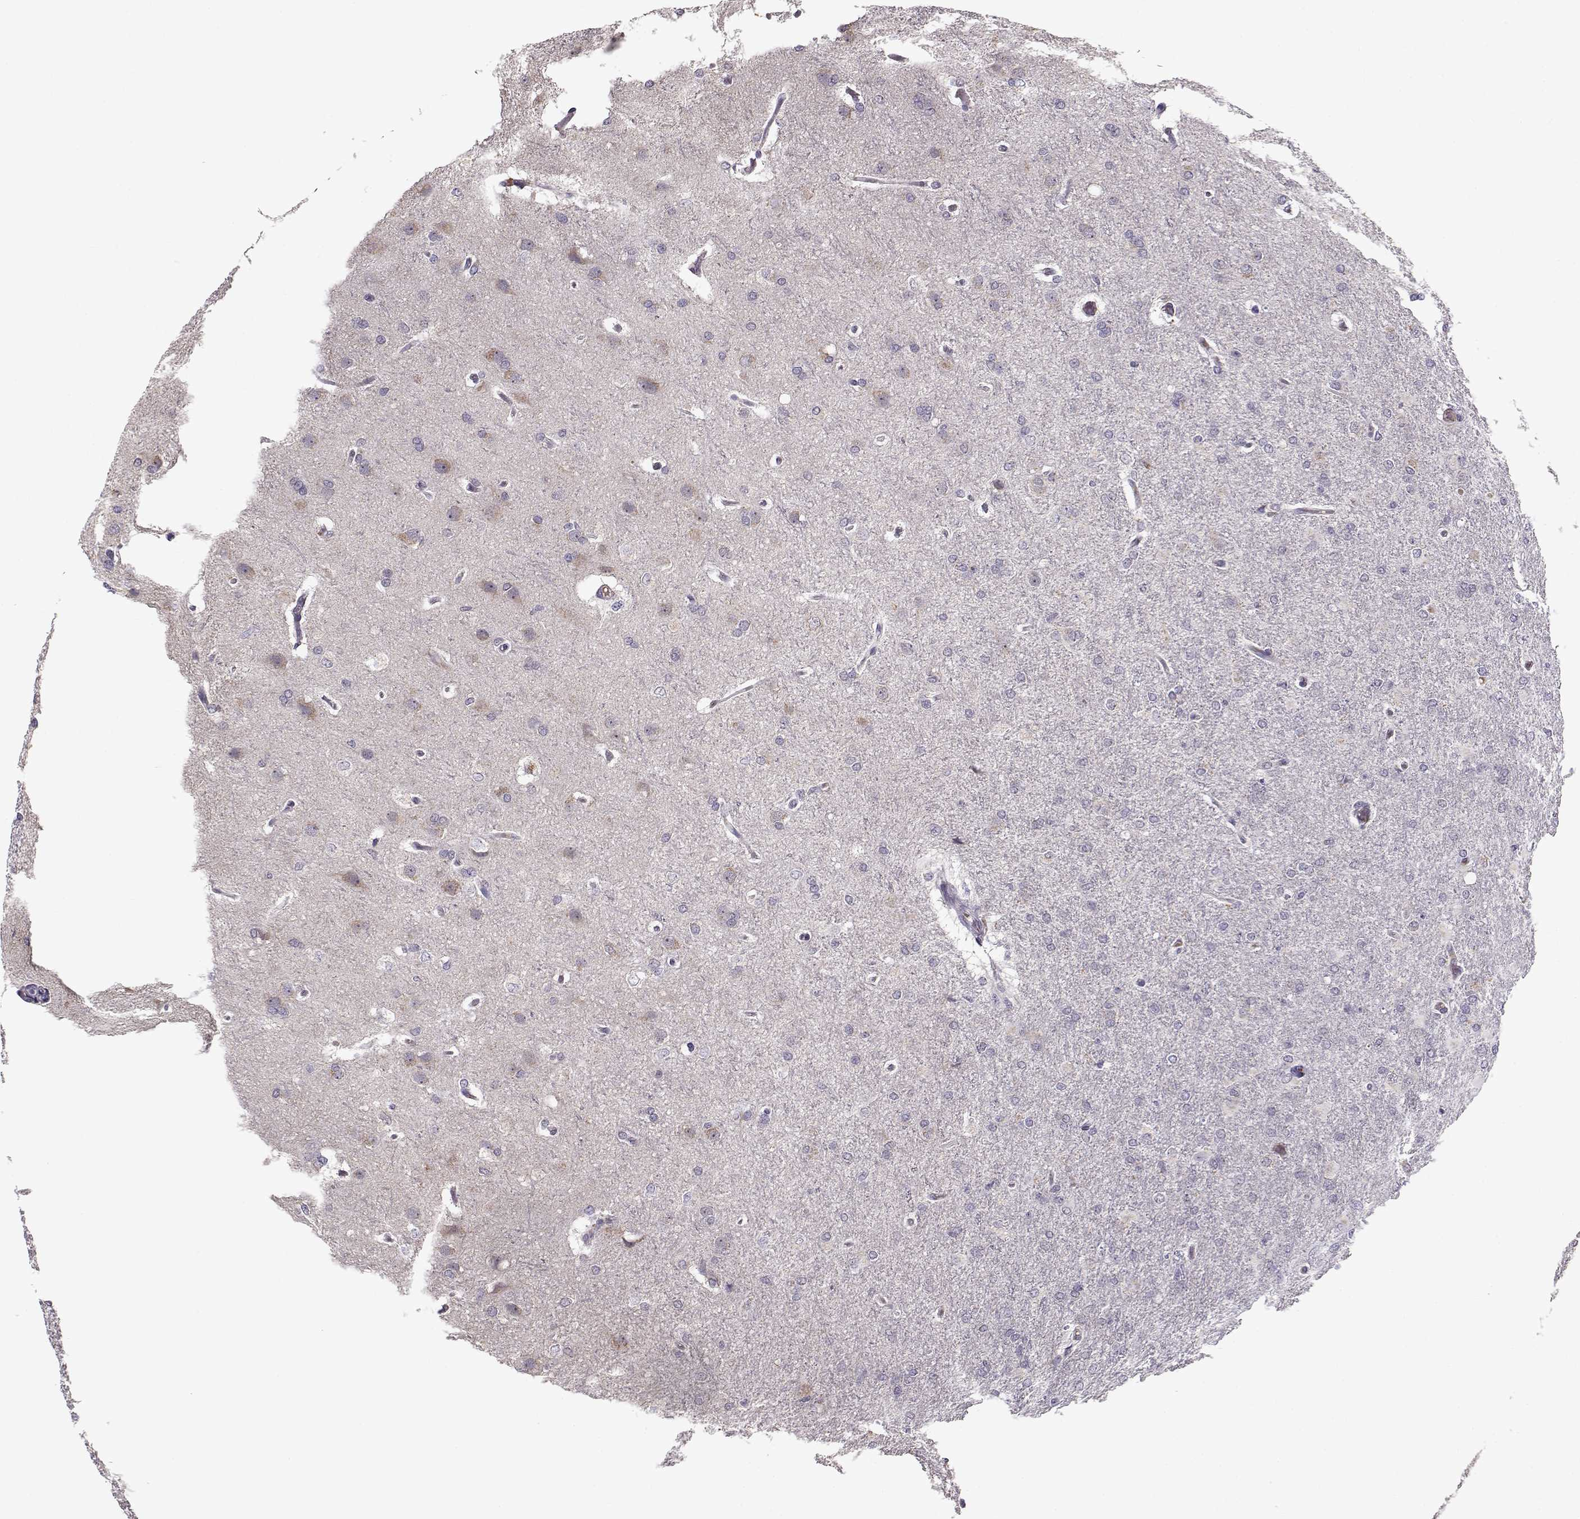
{"staining": {"intensity": "negative", "quantity": "none", "location": "none"}, "tissue": "glioma", "cell_type": "Tumor cells", "image_type": "cancer", "snomed": [{"axis": "morphology", "description": "Glioma, malignant, High grade"}, {"axis": "topography", "description": "Brain"}], "caption": "Histopathology image shows no significant protein staining in tumor cells of glioma.", "gene": "SLC4A5", "patient": {"sex": "male", "age": 68}}